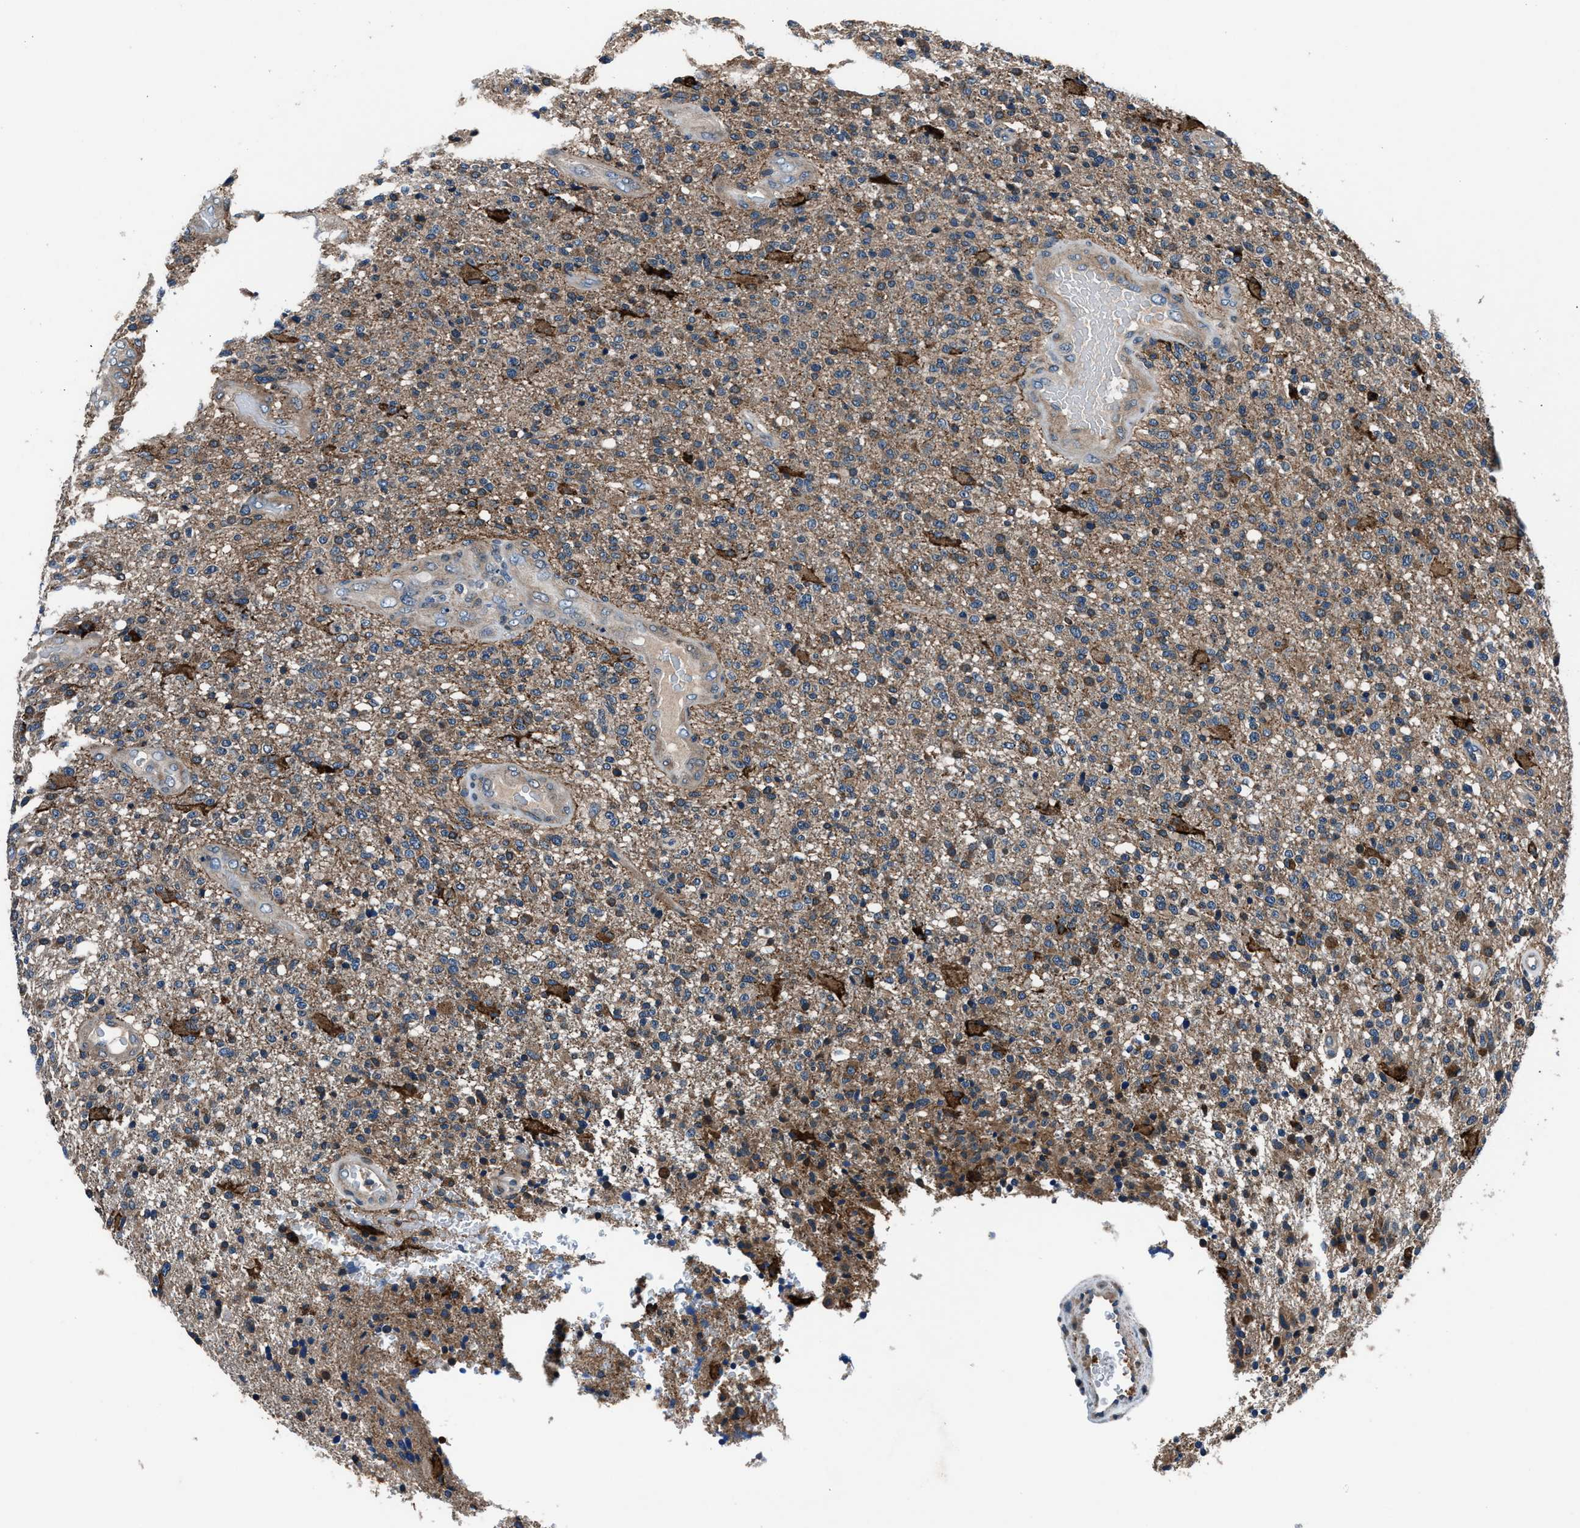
{"staining": {"intensity": "moderate", "quantity": ">75%", "location": "cytoplasmic/membranous"}, "tissue": "glioma", "cell_type": "Tumor cells", "image_type": "cancer", "snomed": [{"axis": "morphology", "description": "Glioma, malignant, High grade"}, {"axis": "topography", "description": "Brain"}], "caption": "Protein expression analysis of human malignant glioma (high-grade) reveals moderate cytoplasmic/membranous staining in about >75% of tumor cells.", "gene": "PRTFDC1", "patient": {"sex": "male", "age": 72}}